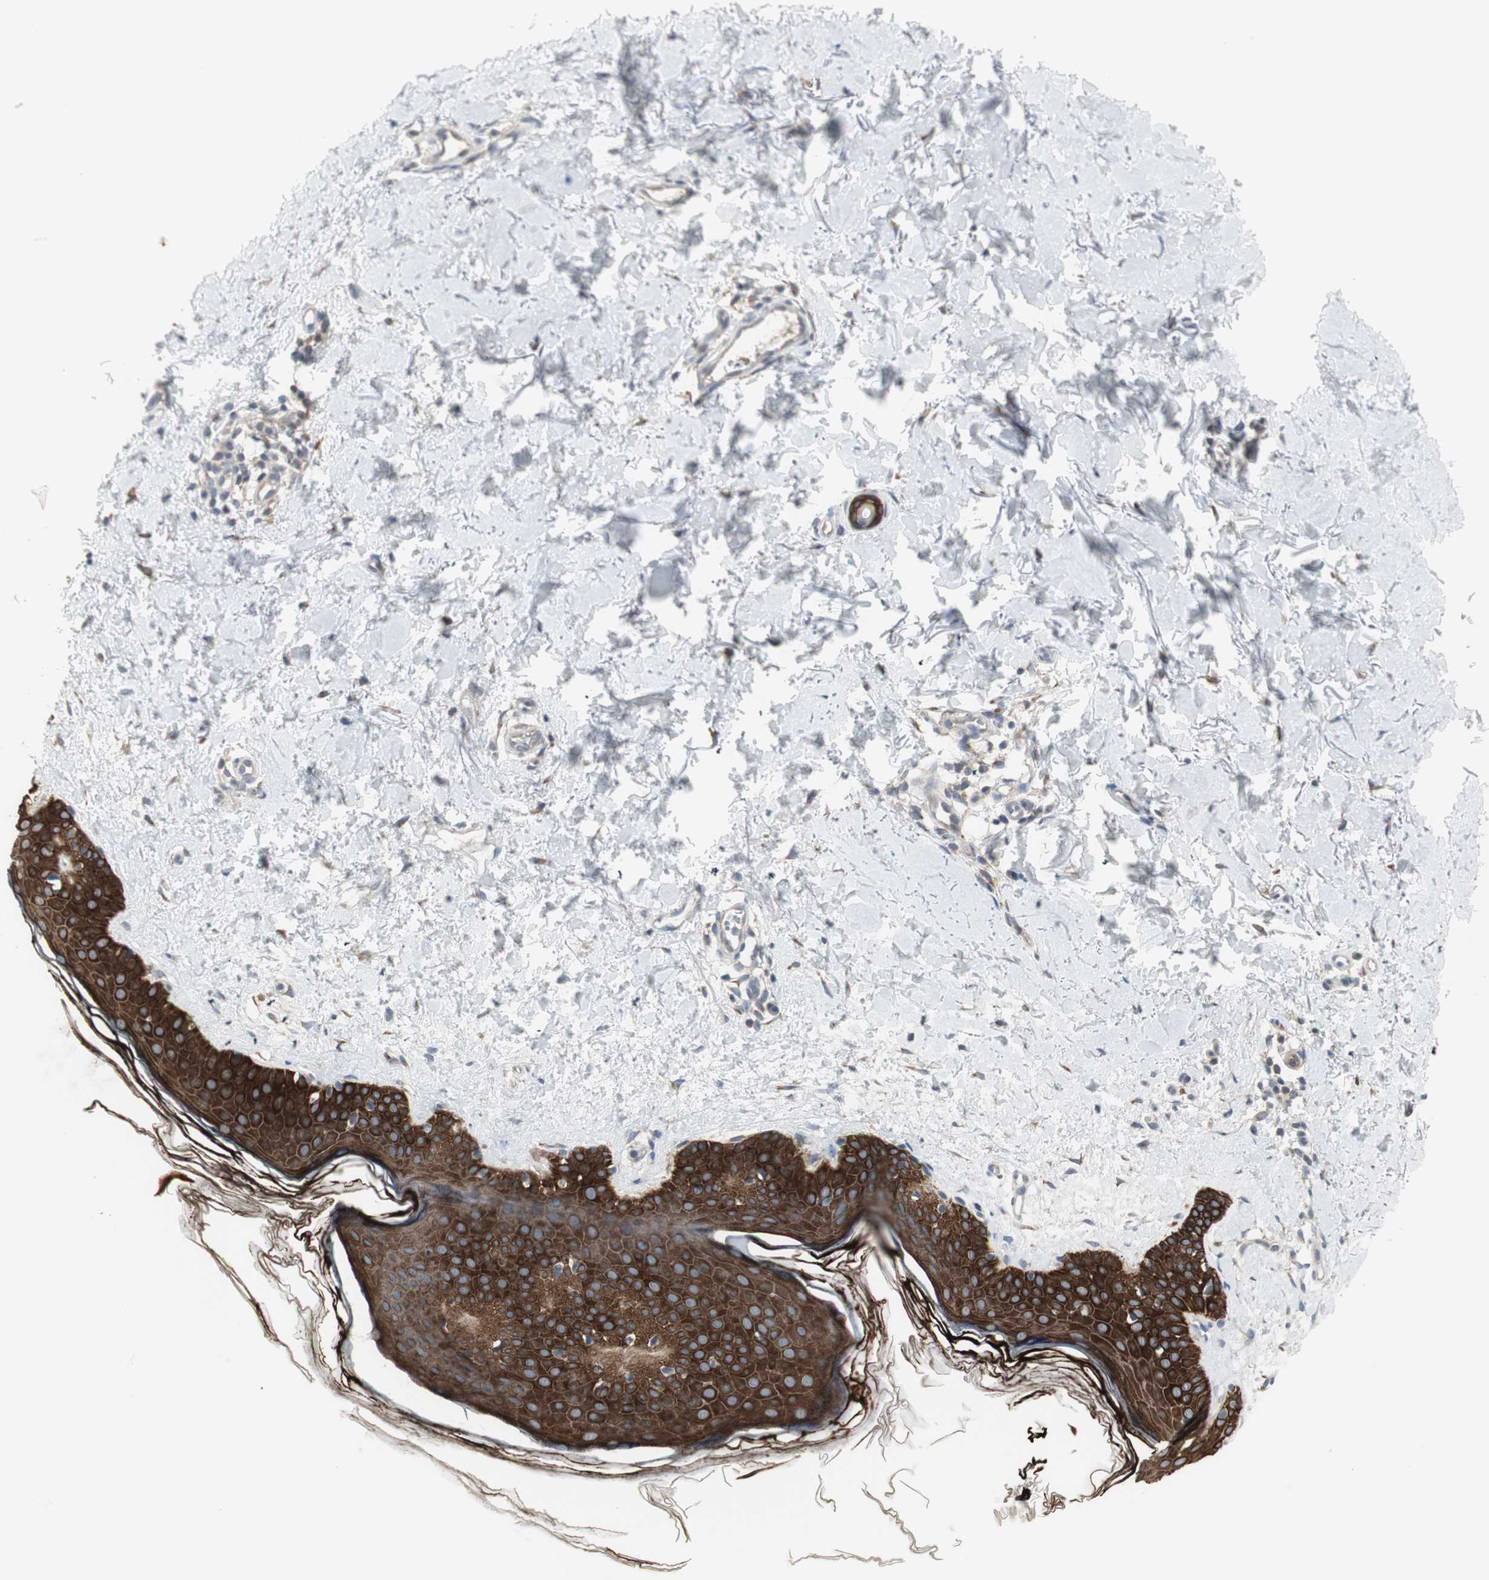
{"staining": {"intensity": "negative", "quantity": "none", "location": "none"}, "tissue": "skin", "cell_type": "Fibroblasts", "image_type": "normal", "snomed": [{"axis": "morphology", "description": "Normal tissue, NOS"}, {"axis": "topography", "description": "Skin"}], "caption": "An immunohistochemistry photomicrograph of normal skin is shown. There is no staining in fibroblasts of skin. (Stains: DAB immunohistochemistry with hematoxylin counter stain, Microscopy: brightfield microscopy at high magnification).", "gene": "ZFP36", "patient": {"sex": "female", "age": 56}}